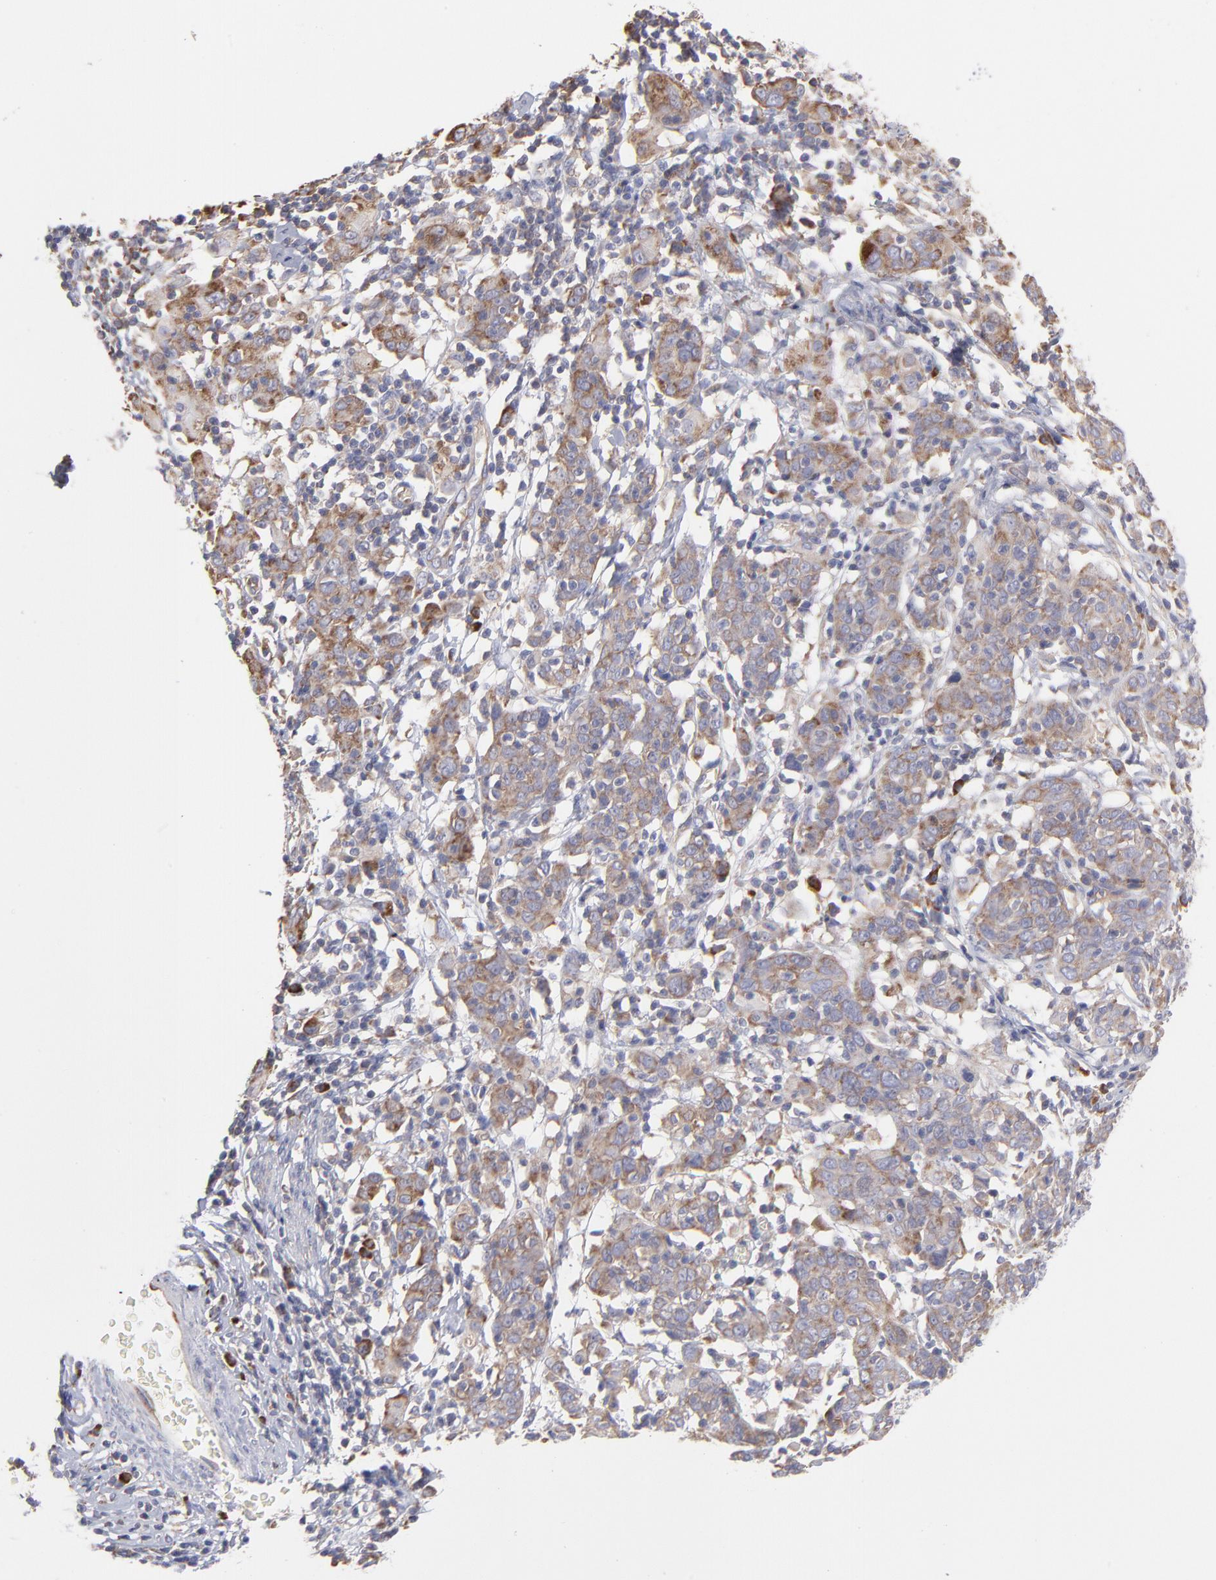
{"staining": {"intensity": "moderate", "quantity": "25%-75%", "location": "cytoplasmic/membranous"}, "tissue": "cervical cancer", "cell_type": "Tumor cells", "image_type": "cancer", "snomed": [{"axis": "morphology", "description": "Normal tissue, NOS"}, {"axis": "morphology", "description": "Squamous cell carcinoma, NOS"}, {"axis": "topography", "description": "Cervix"}], "caption": "Protein staining exhibits moderate cytoplasmic/membranous positivity in about 25%-75% of tumor cells in cervical cancer (squamous cell carcinoma). The staining is performed using DAB (3,3'-diaminobenzidine) brown chromogen to label protein expression. The nuclei are counter-stained blue using hematoxylin.", "gene": "RPLP0", "patient": {"sex": "female", "age": 67}}